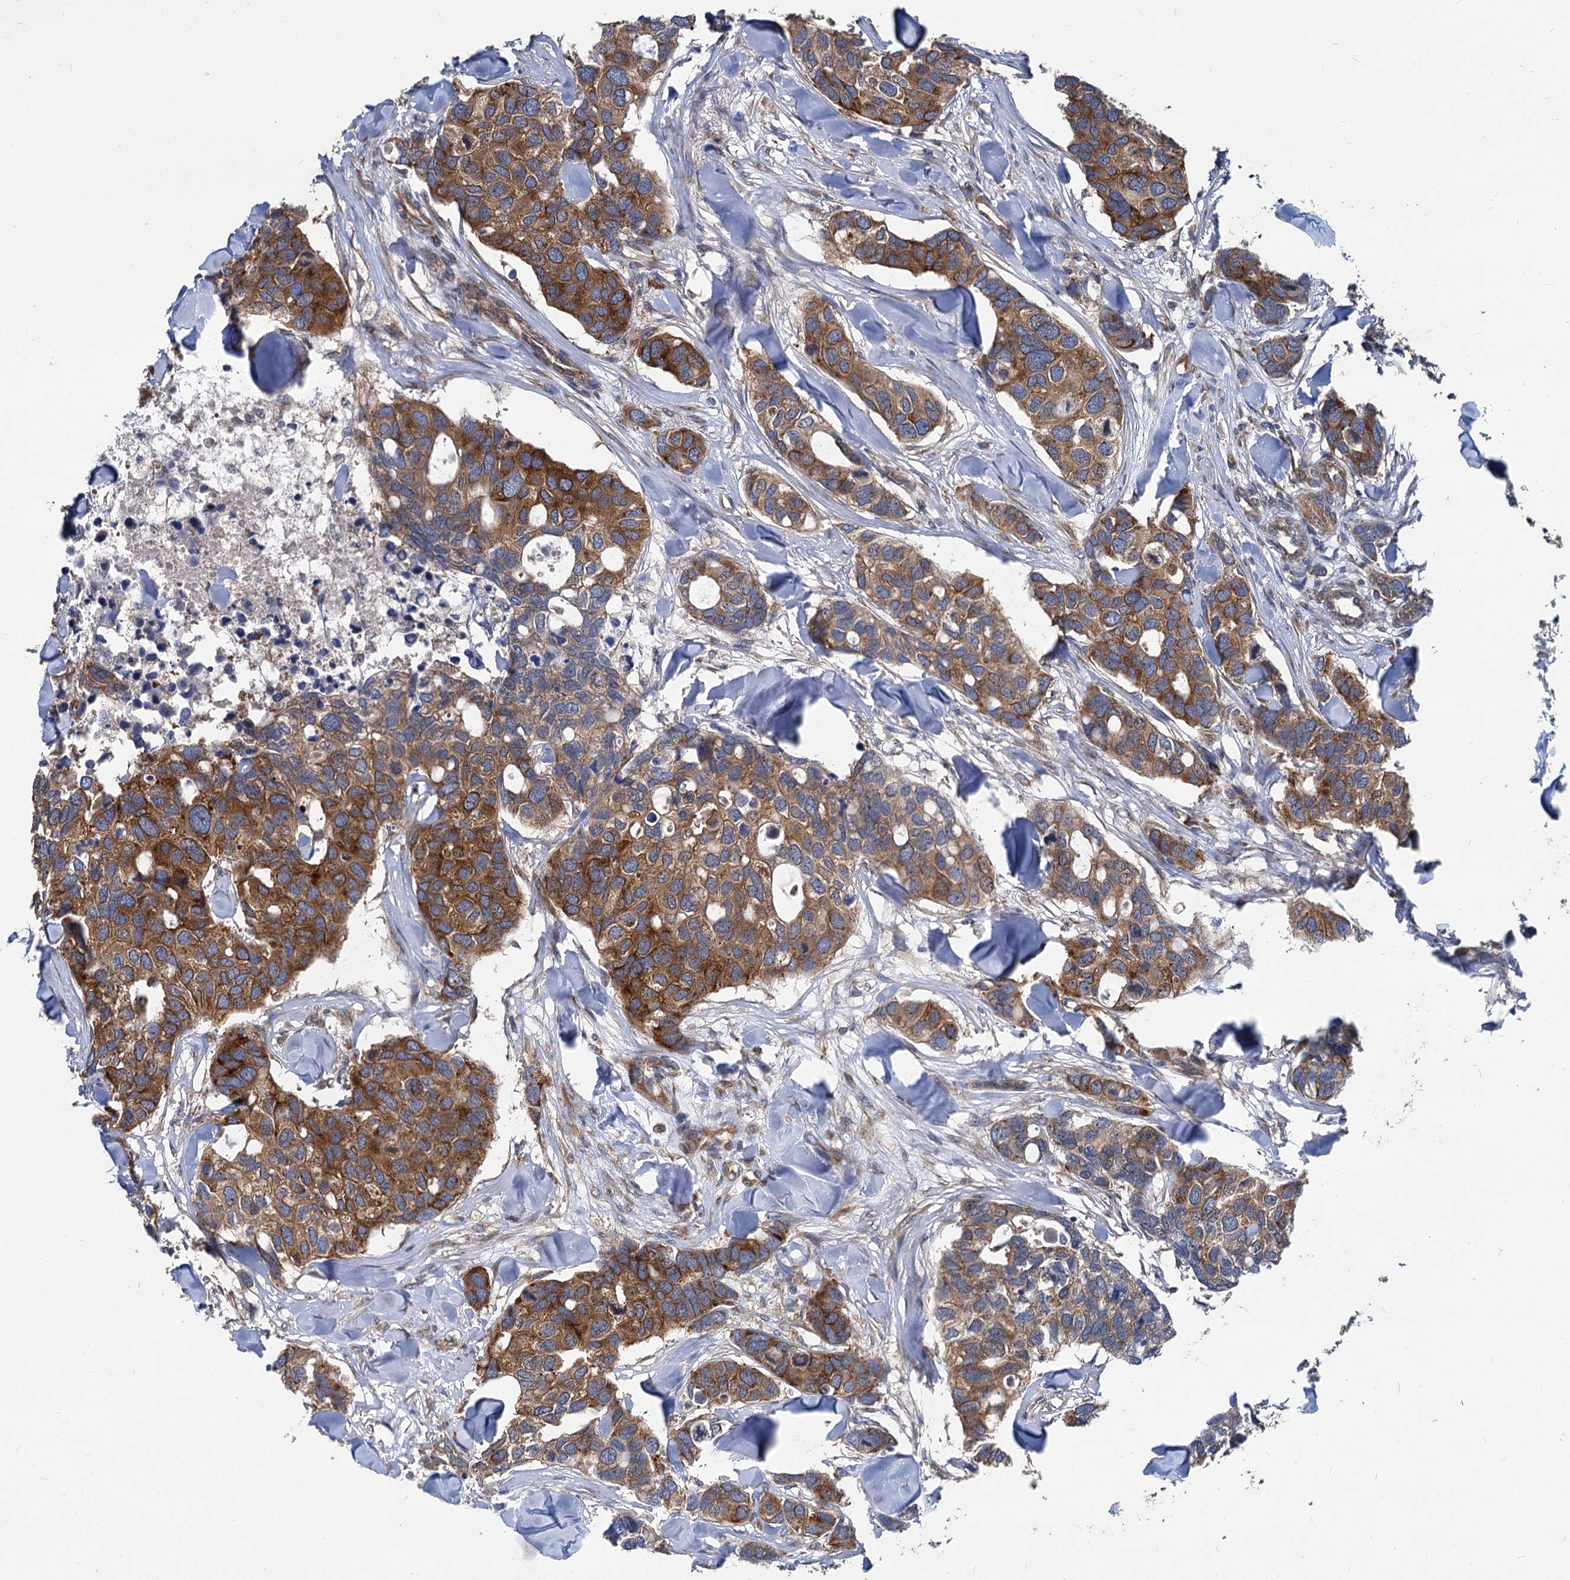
{"staining": {"intensity": "strong", "quantity": ">75%", "location": "cytoplasmic/membranous"}, "tissue": "breast cancer", "cell_type": "Tumor cells", "image_type": "cancer", "snomed": [{"axis": "morphology", "description": "Duct carcinoma"}, {"axis": "topography", "description": "Breast"}], "caption": "Immunohistochemistry histopathology image of breast invasive ductal carcinoma stained for a protein (brown), which demonstrates high levels of strong cytoplasmic/membranous expression in about >75% of tumor cells.", "gene": "EIF2B2", "patient": {"sex": "female", "age": 83}}